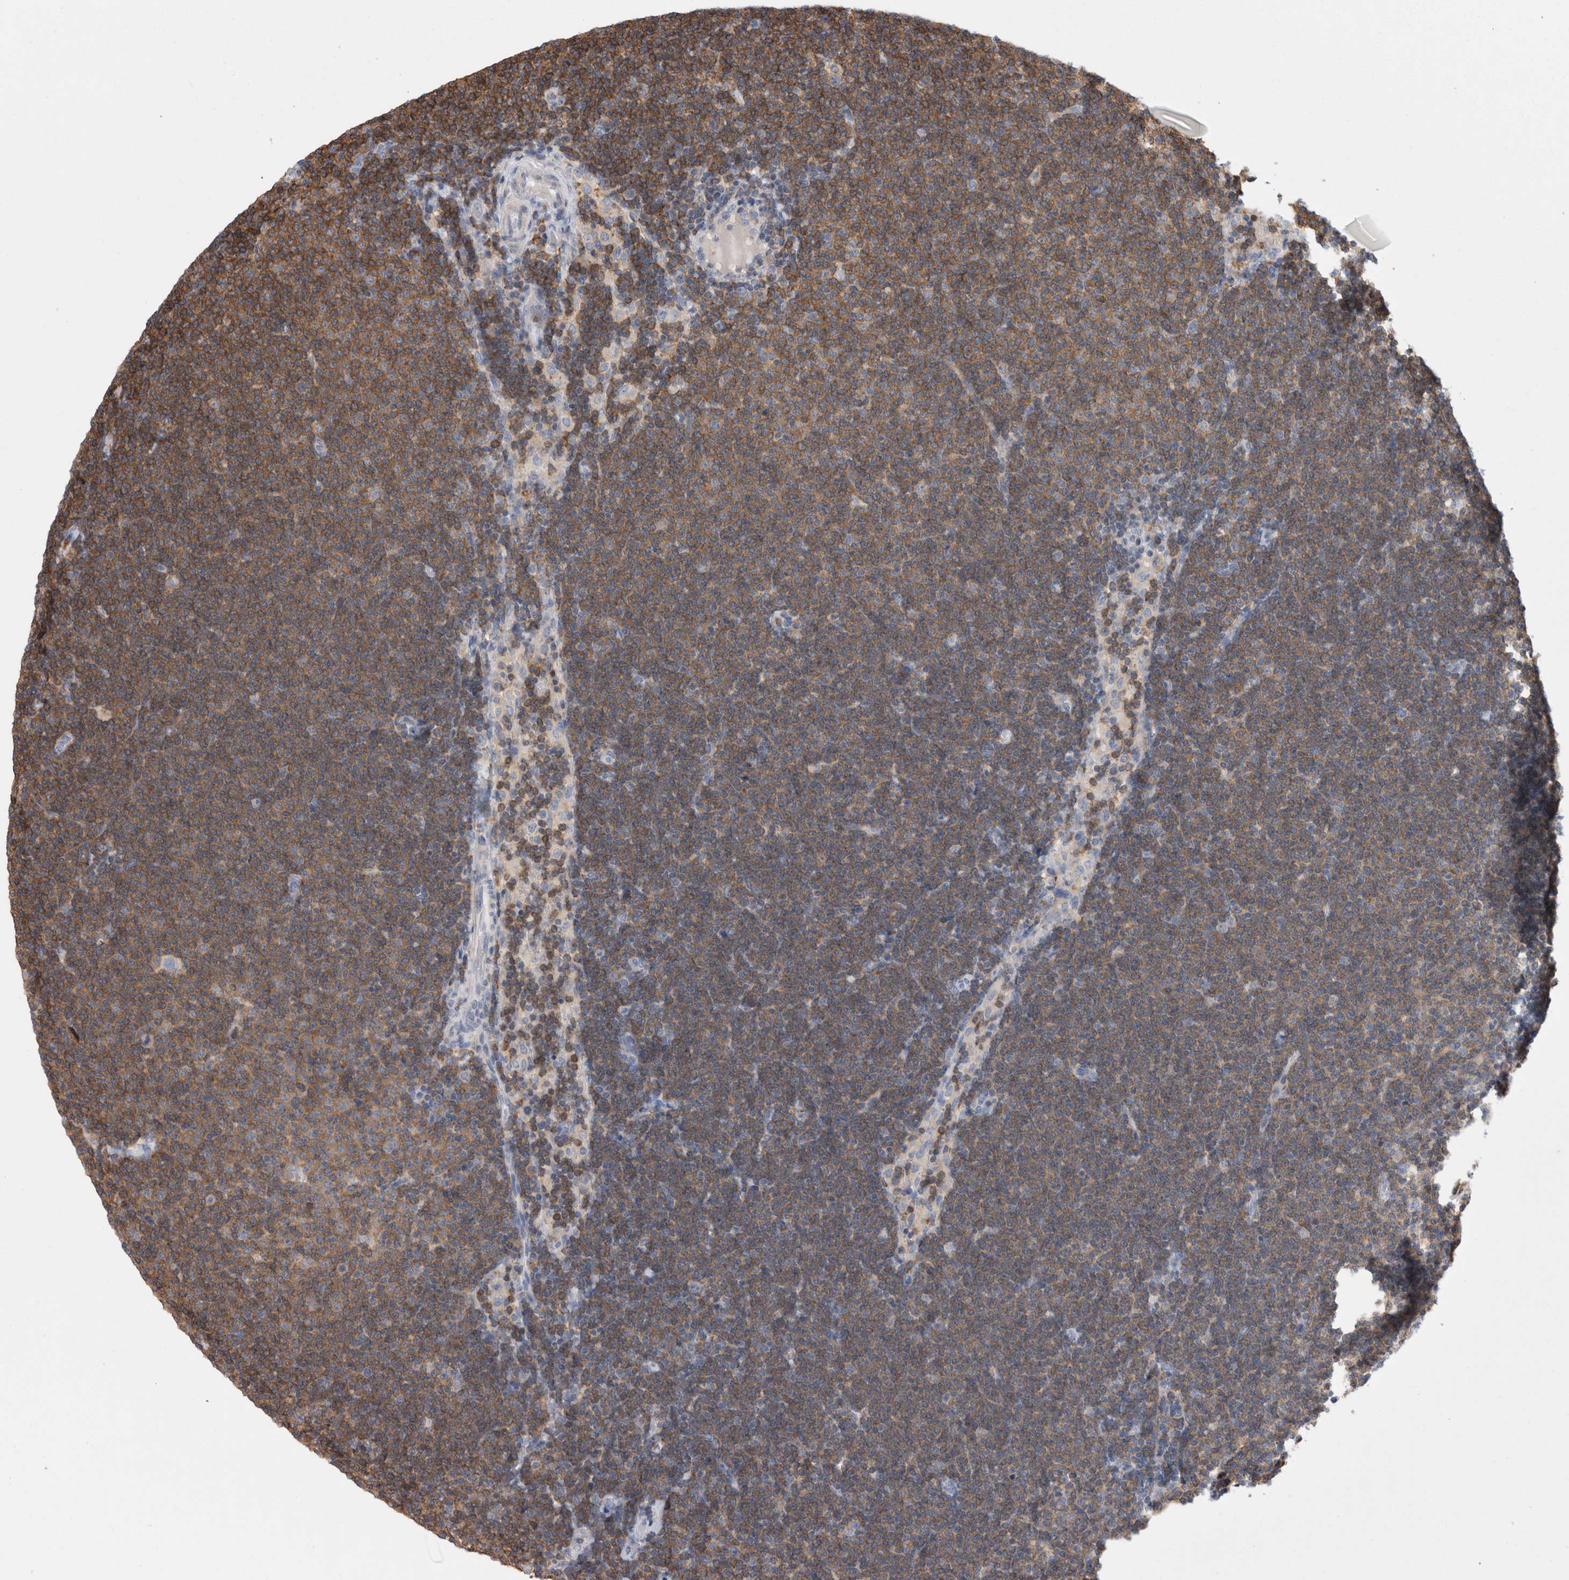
{"staining": {"intensity": "moderate", "quantity": "25%-75%", "location": "cytoplasmic/membranous"}, "tissue": "lymphoma", "cell_type": "Tumor cells", "image_type": "cancer", "snomed": [{"axis": "morphology", "description": "Malignant lymphoma, non-Hodgkin's type, Low grade"}, {"axis": "topography", "description": "Lymph node"}], "caption": "Lymphoma tissue reveals moderate cytoplasmic/membranous staining in about 25%-75% of tumor cells, visualized by immunohistochemistry.", "gene": "DCTN6", "patient": {"sex": "female", "age": 53}}